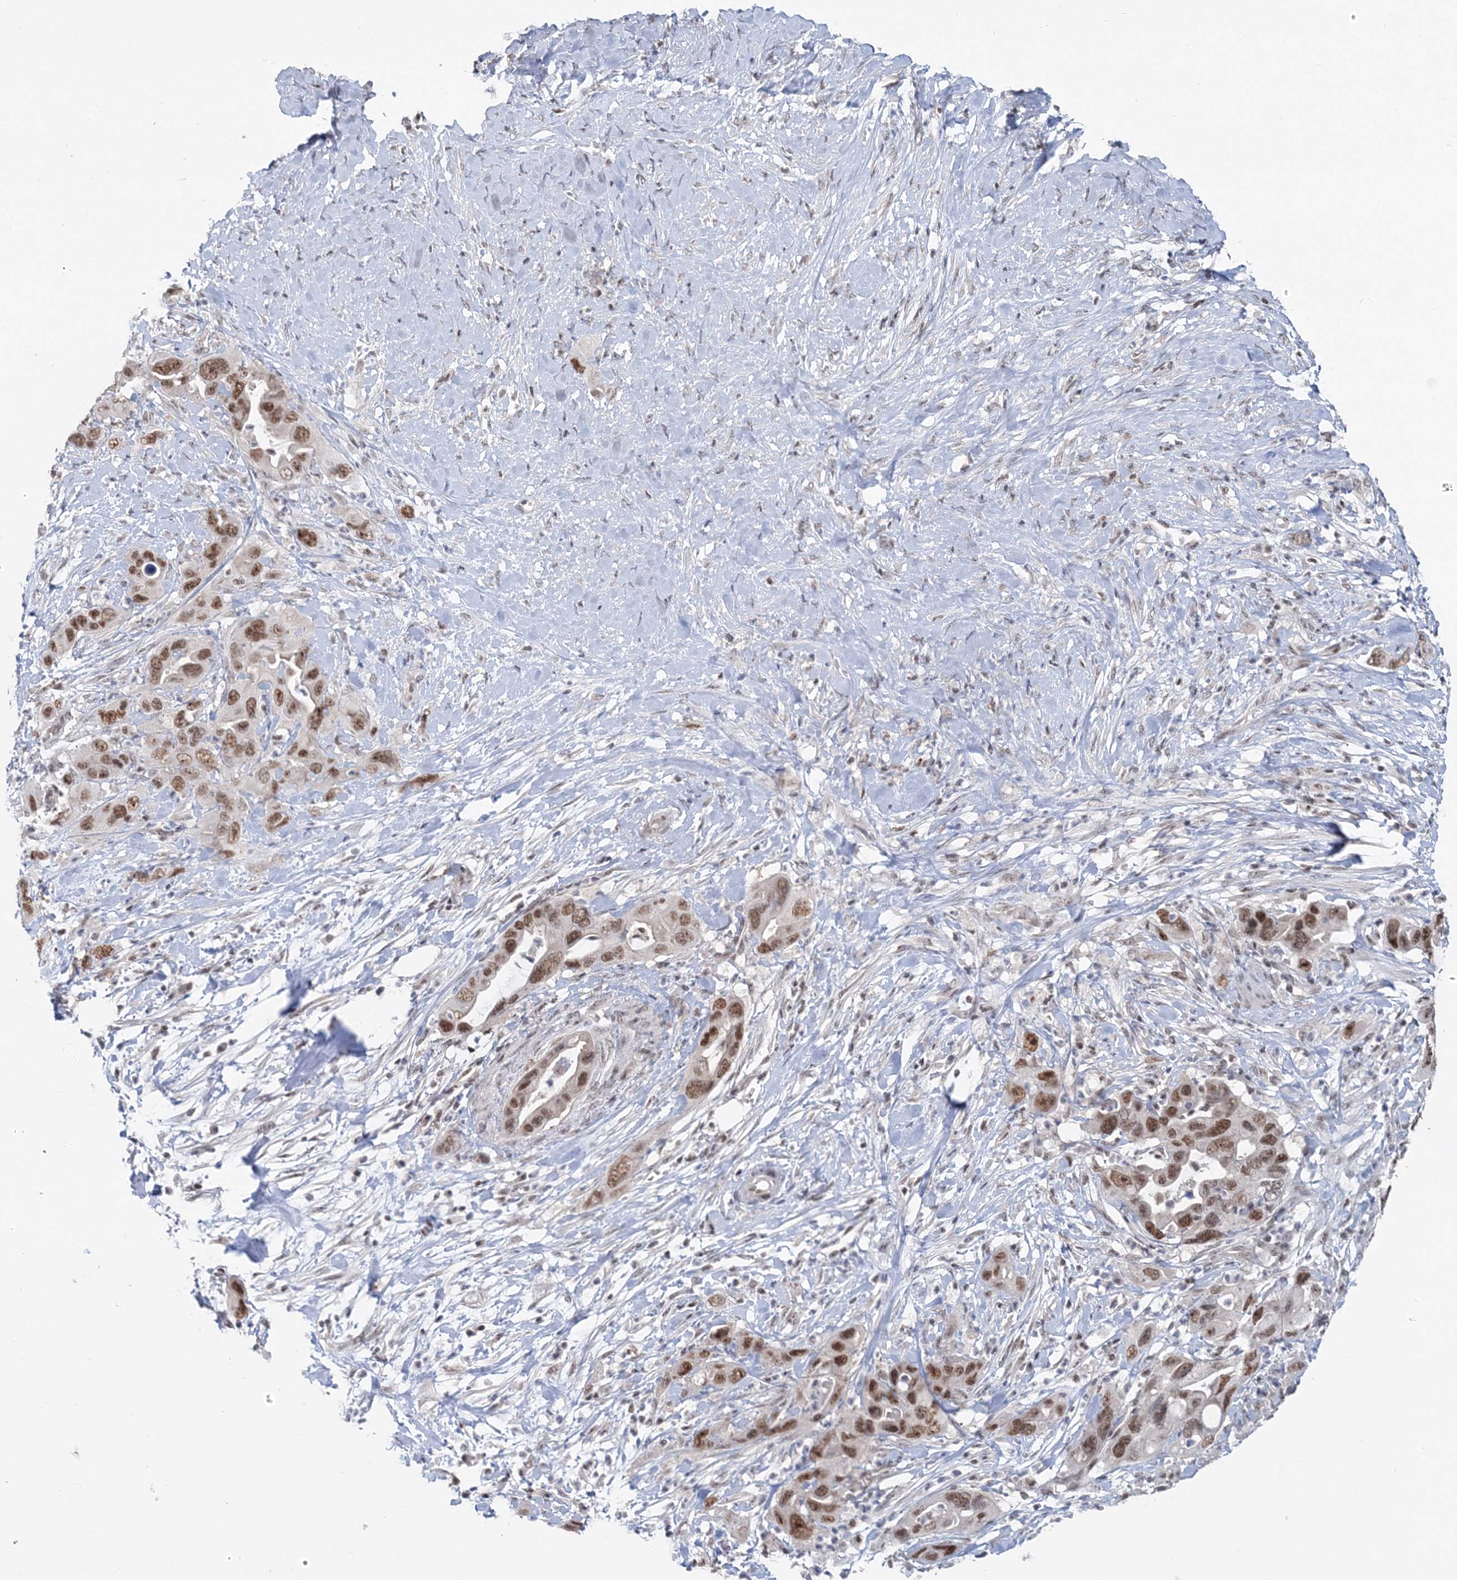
{"staining": {"intensity": "moderate", "quantity": ">75%", "location": "nuclear"}, "tissue": "pancreatic cancer", "cell_type": "Tumor cells", "image_type": "cancer", "snomed": [{"axis": "morphology", "description": "Adenocarcinoma, NOS"}, {"axis": "topography", "description": "Pancreas"}], "caption": "Pancreatic adenocarcinoma stained with a brown dye demonstrates moderate nuclear positive staining in approximately >75% of tumor cells.", "gene": "PDS5A", "patient": {"sex": "female", "age": 71}}